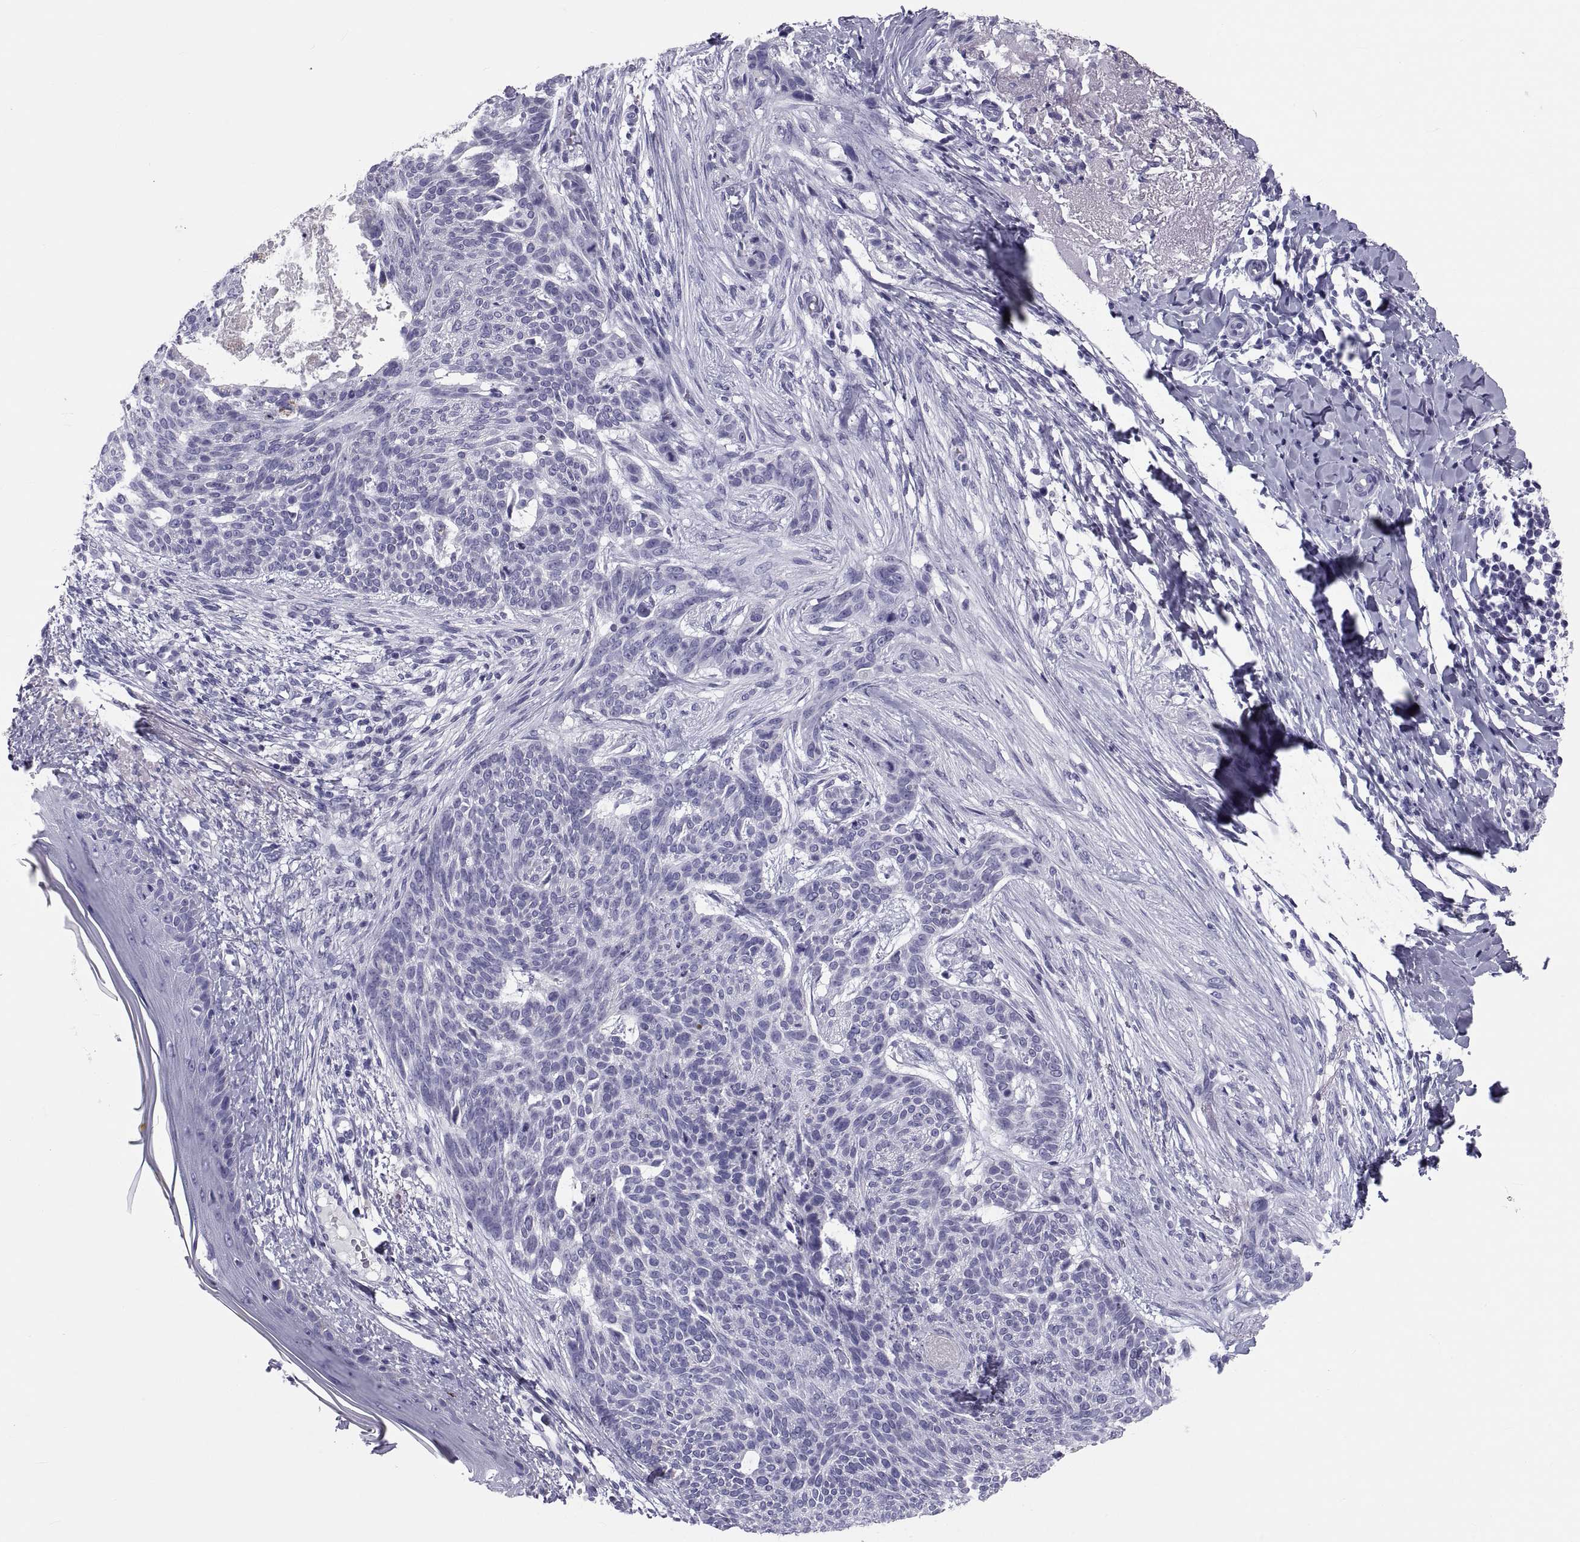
{"staining": {"intensity": "negative", "quantity": "none", "location": "none"}, "tissue": "skin cancer", "cell_type": "Tumor cells", "image_type": "cancer", "snomed": [{"axis": "morphology", "description": "Normal tissue, NOS"}, {"axis": "morphology", "description": "Basal cell carcinoma"}, {"axis": "topography", "description": "Skin"}], "caption": "Tumor cells show no significant protein positivity in skin cancer (basal cell carcinoma). (Immunohistochemistry, brightfield microscopy, high magnification).", "gene": "DEFB129", "patient": {"sex": "male", "age": 84}}